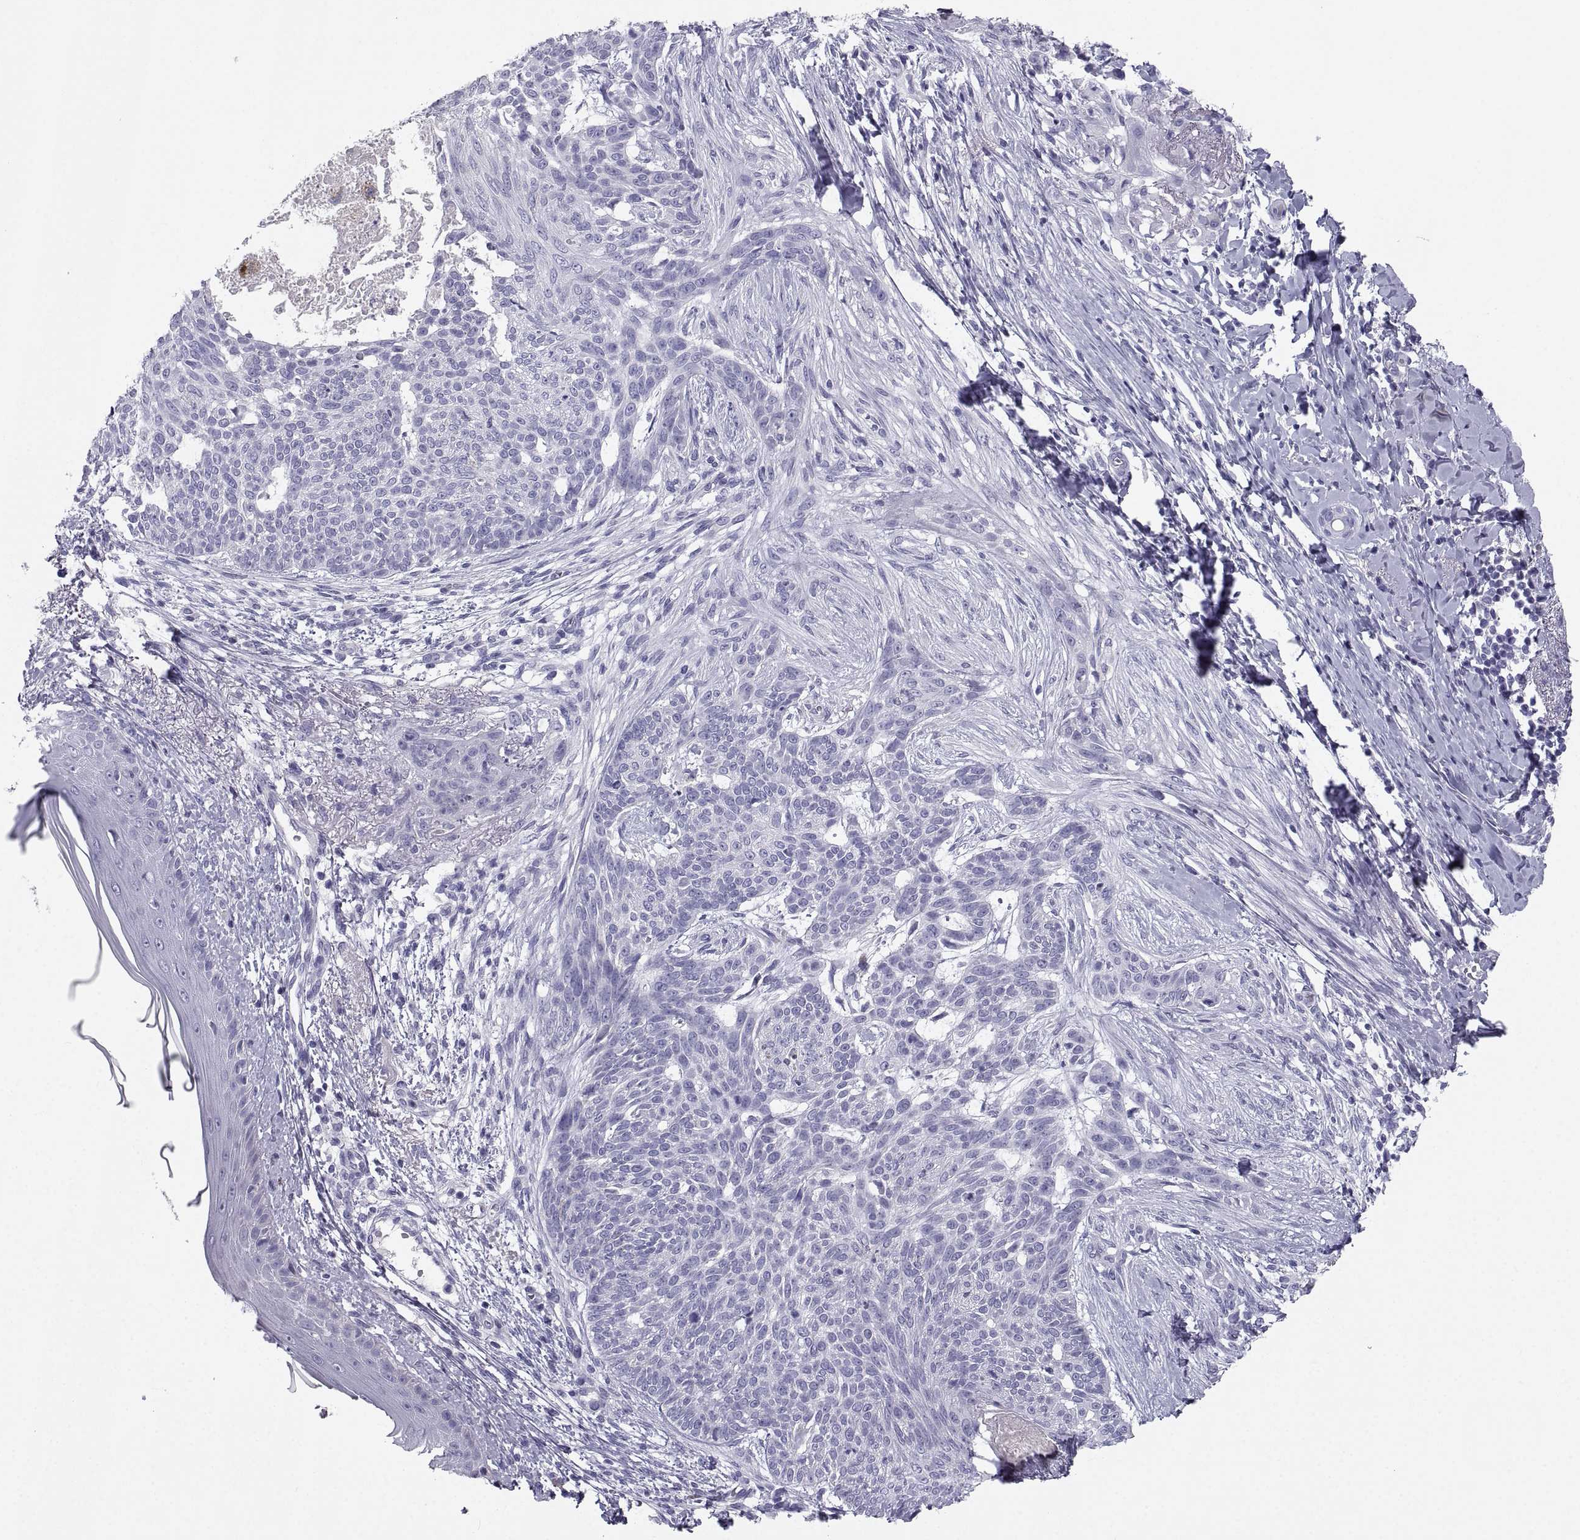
{"staining": {"intensity": "negative", "quantity": "none", "location": "none"}, "tissue": "skin cancer", "cell_type": "Tumor cells", "image_type": "cancer", "snomed": [{"axis": "morphology", "description": "Normal tissue, NOS"}, {"axis": "morphology", "description": "Basal cell carcinoma"}, {"axis": "topography", "description": "Skin"}], "caption": "Skin cancer (basal cell carcinoma) was stained to show a protein in brown. There is no significant positivity in tumor cells. The staining was performed using DAB (3,3'-diaminobenzidine) to visualize the protein expression in brown, while the nuclei were stained in blue with hematoxylin (Magnification: 20x).", "gene": "PCSK1N", "patient": {"sex": "male", "age": 84}}